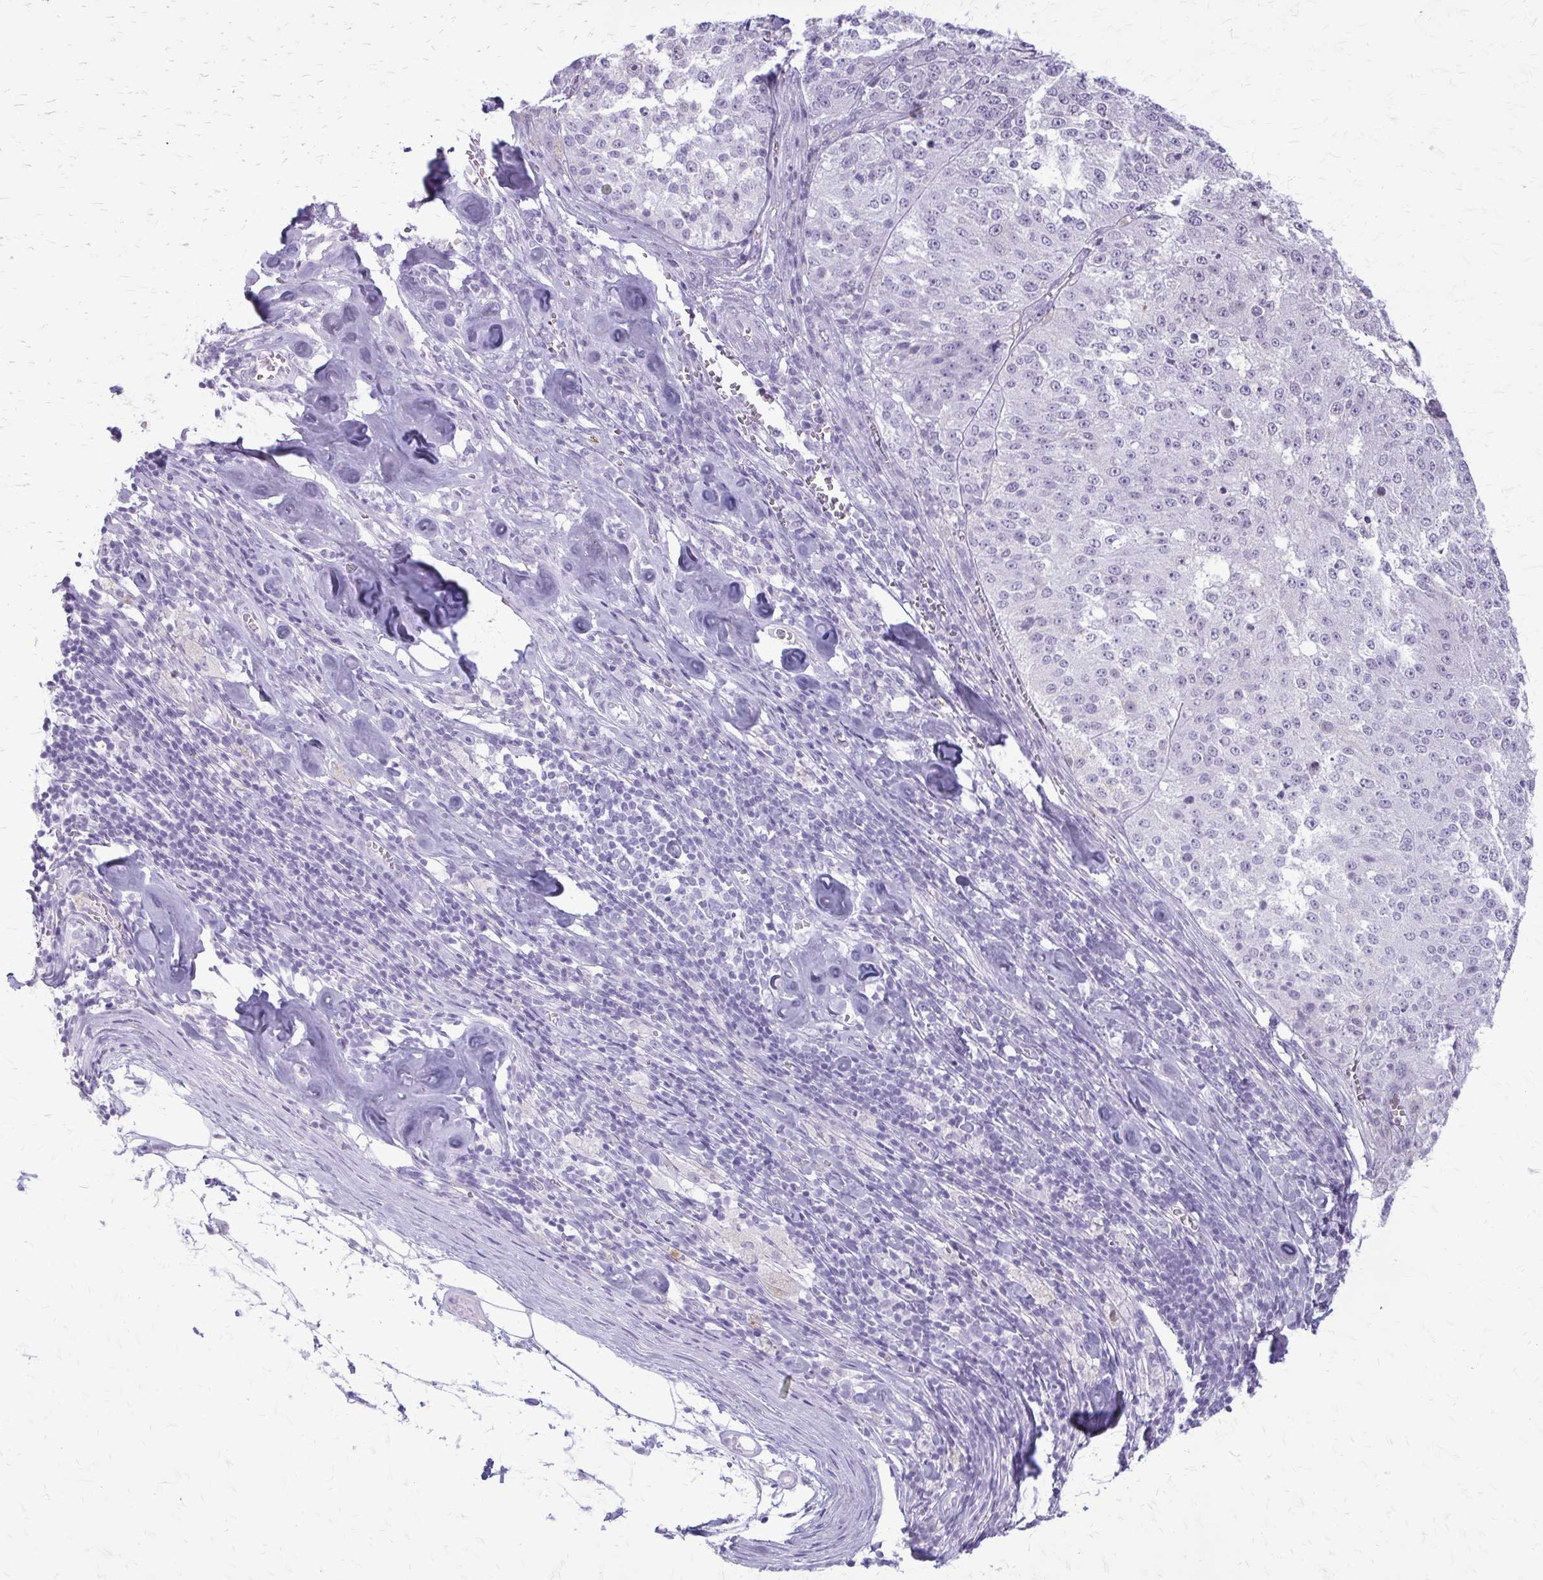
{"staining": {"intensity": "negative", "quantity": "none", "location": "none"}, "tissue": "melanoma", "cell_type": "Tumor cells", "image_type": "cancer", "snomed": [{"axis": "morphology", "description": "Malignant melanoma, Metastatic site"}, {"axis": "topography", "description": "Lymph node"}], "caption": "Immunohistochemistry of human melanoma displays no expression in tumor cells.", "gene": "KRT5", "patient": {"sex": "female", "age": 64}}